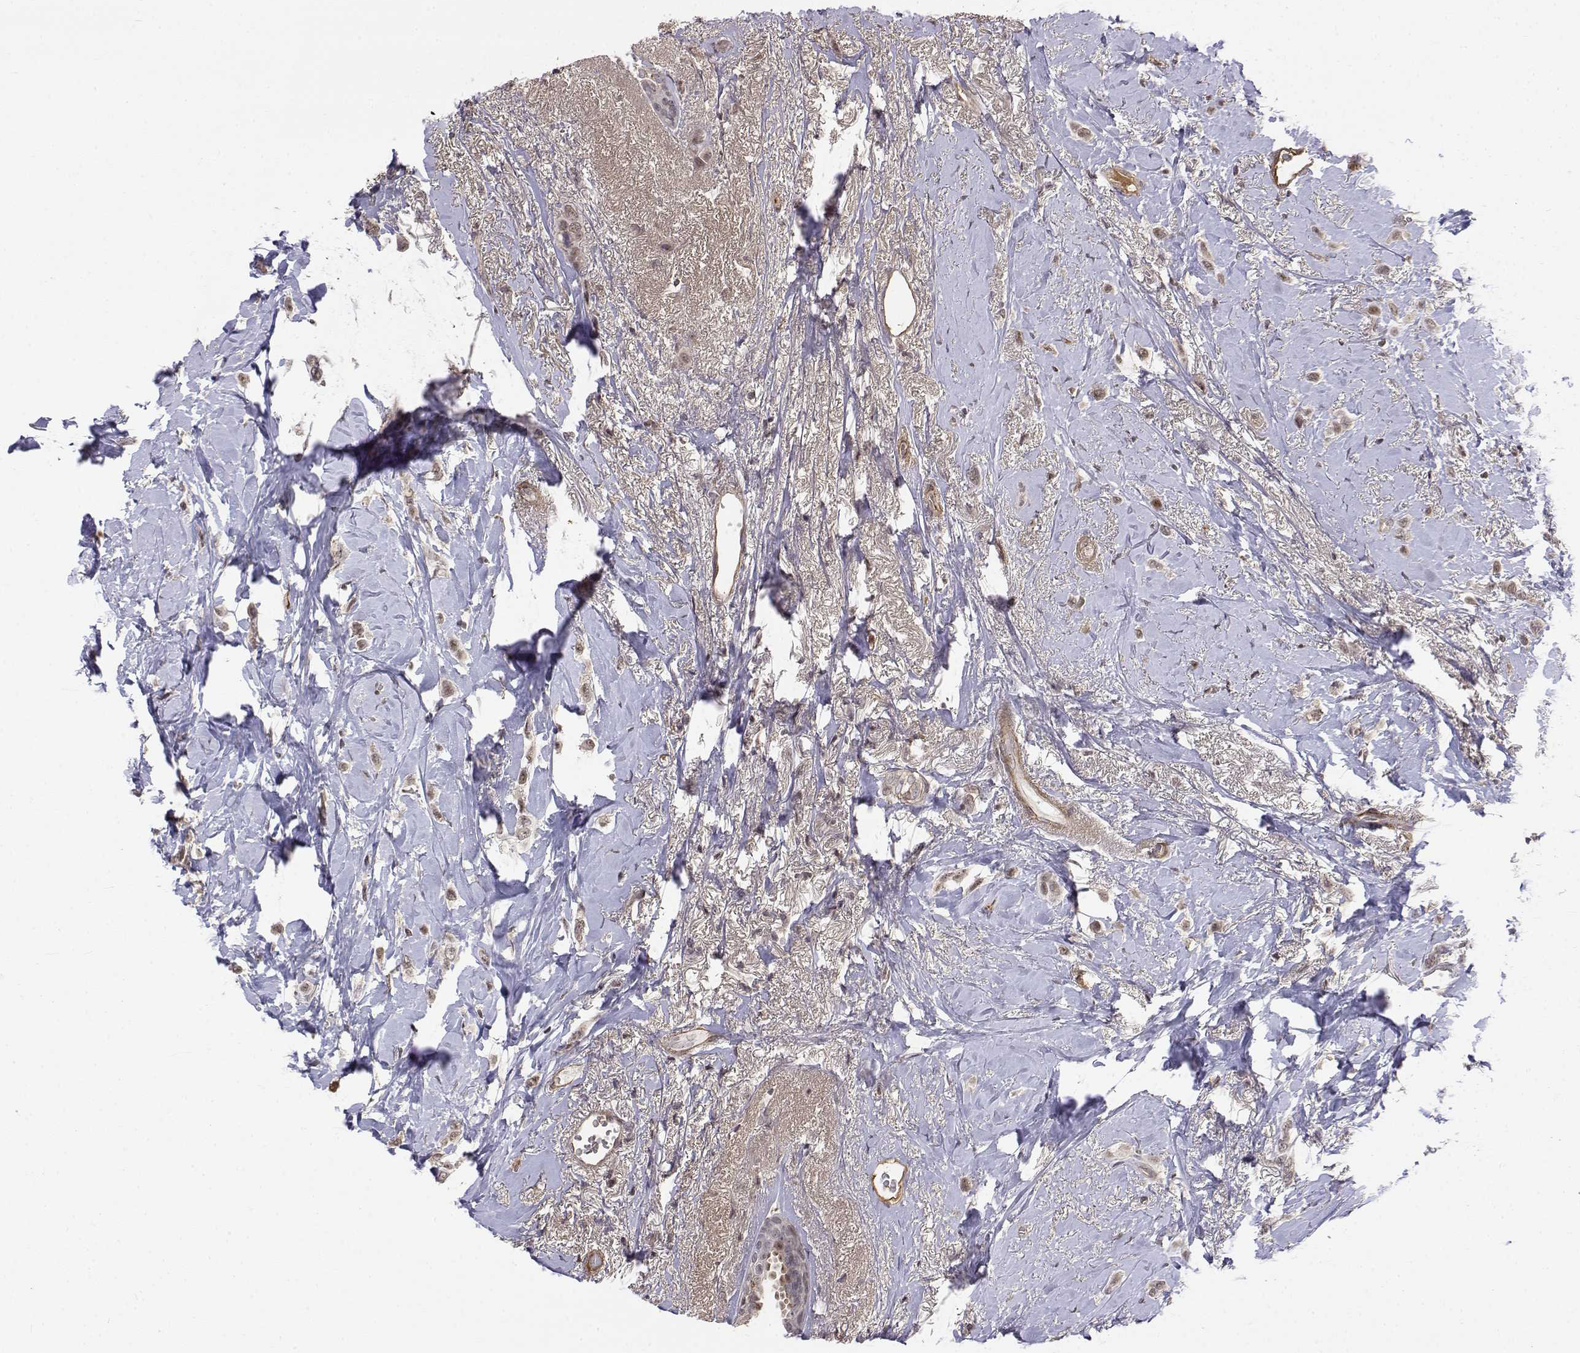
{"staining": {"intensity": "weak", "quantity": ">75%", "location": "nuclear"}, "tissue": "breast cancer", "cell_type": "Tumor cells", "image_type": "cancer", "snomed": [{"axis": "morphology", "description": "Lobular carcinoma"}, {"axis": "topography", "description": "Breast"}], "caption": "This image demonstrates IHC staining of human breast cancer (lobular carcinoma), with low weak nuclear positivity in about >75% of tumor cells.", "gene": "ITGA7", "patient": {"sex": "female", "age": 66}}